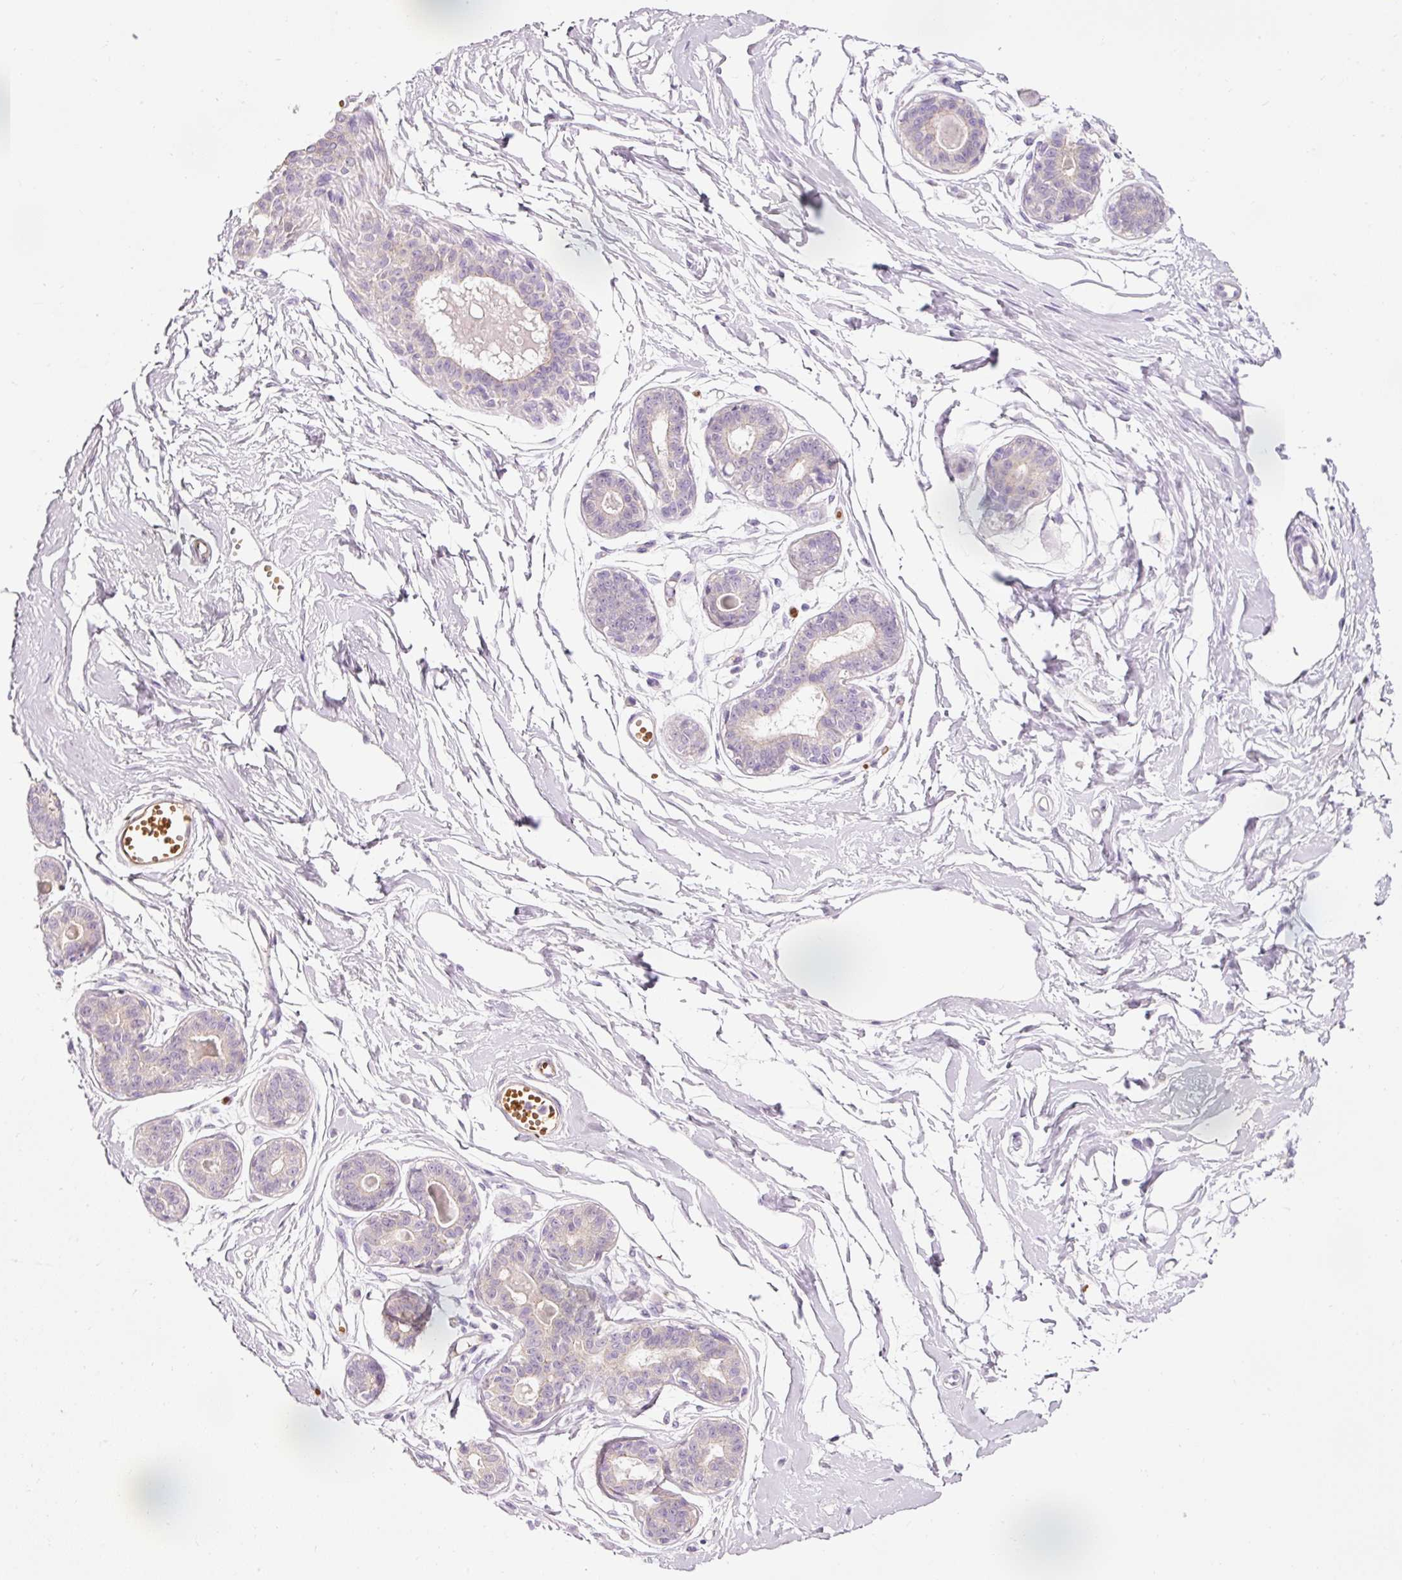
{"staining": {"intensity": "negative", "quantity": "none", "location": "none"}, "tissue": "breast", "cell_type": "Adipocytes", "image_type": "normal", "snomed": [{"axis": "morphology", "description": "Normal tissue, NOS"}, {"axis": "topography", "description": "Breast"}], "caption": "DAB (3,3'-diaminobenzidine) immunohistochemical staining of benign breast reveals no significant positivity in adipocytes.", "gene": "DHRS11", "patient": {"sex": "female", "age": 45}}